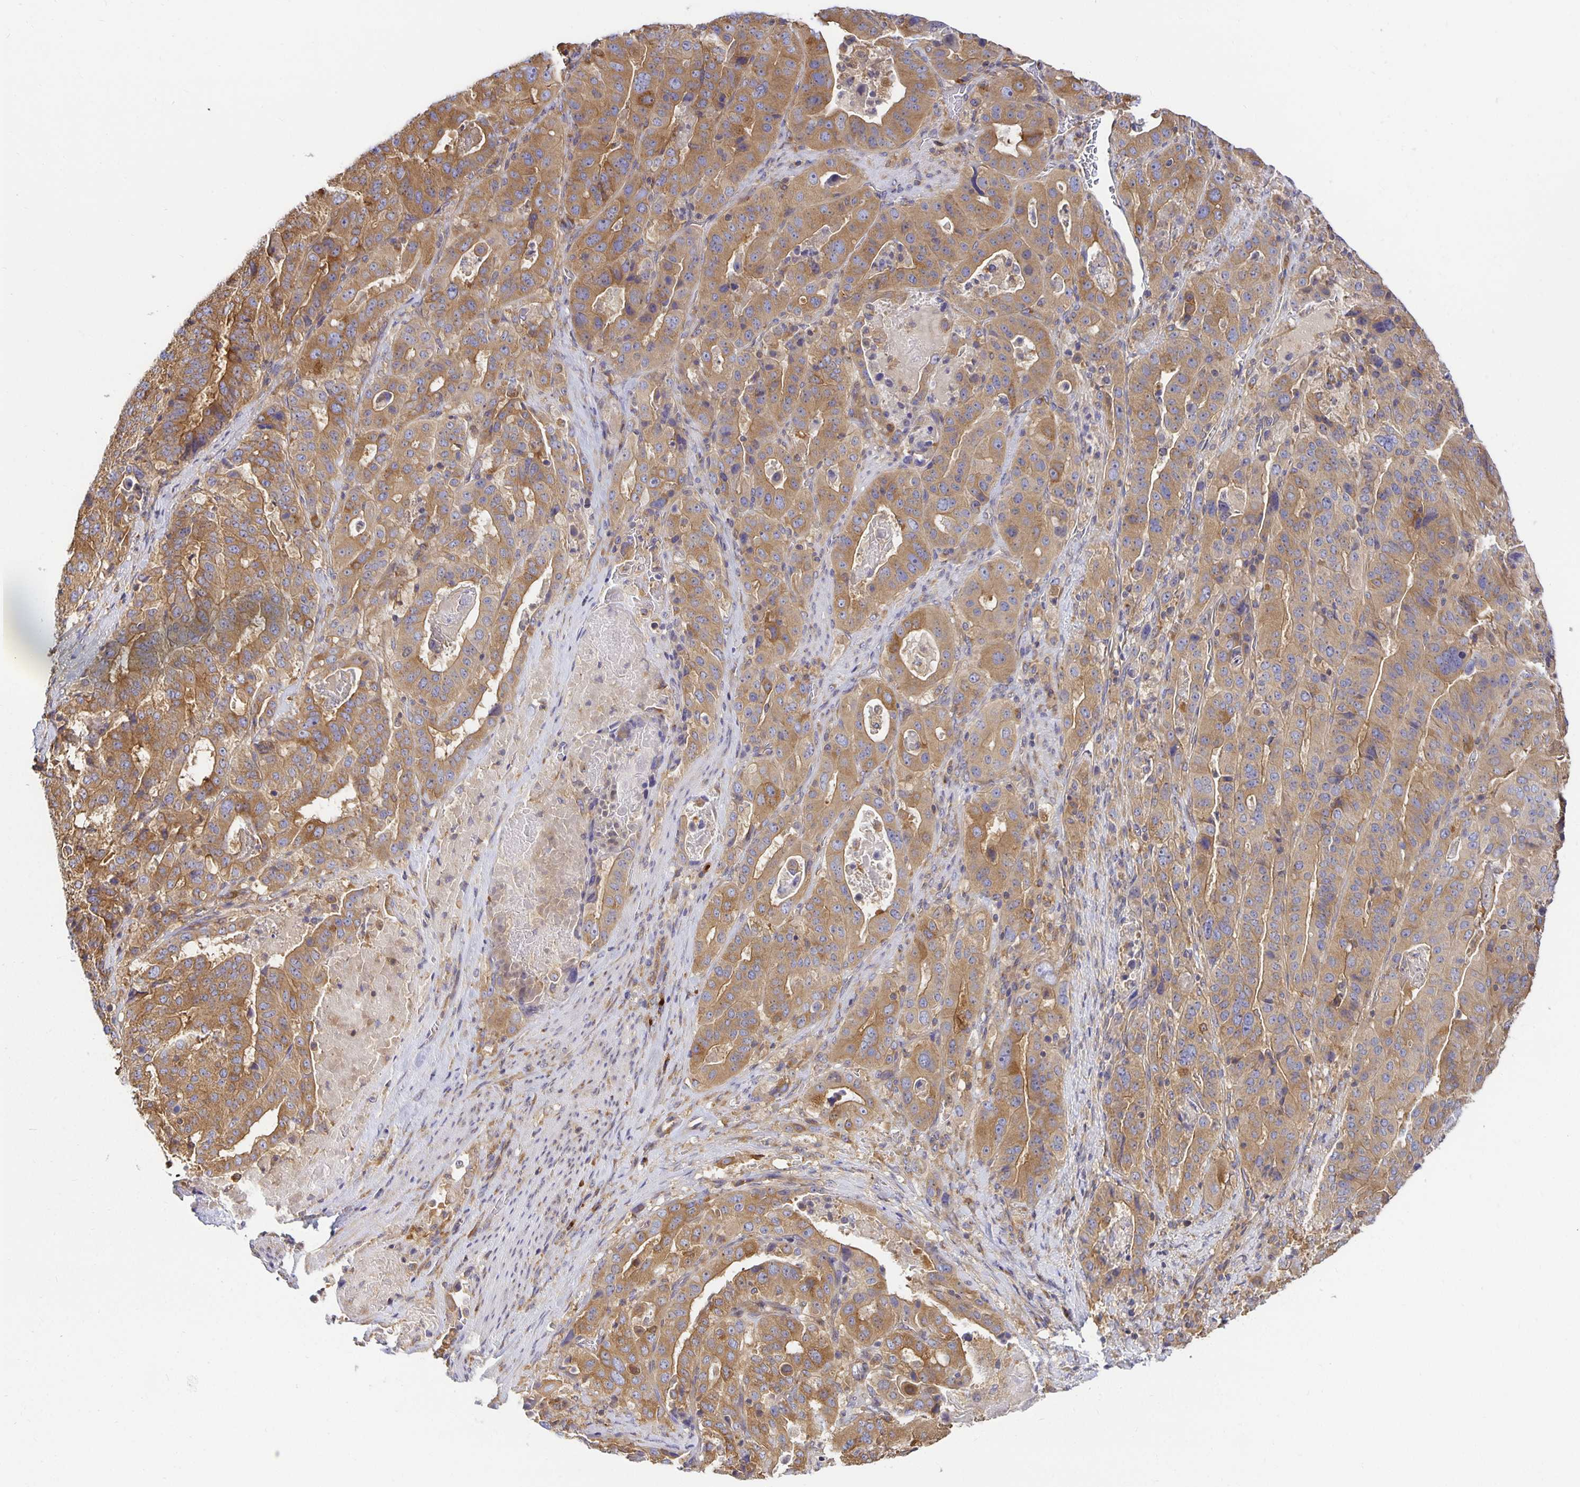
{"staining": {"intensity": "moderate", "quantity": ">75%", "location": "cytoplasmic/membranous"}, "tissue": "stomach cancer", "cell_type": "Tumor cells", "image_type": "cancer", "snomed": [{"axis": "morphology", "description": "Adenocarcinoma, NOS"}, {"axis": "topography", "description": "Stomach"}], "caption": "The histopathology image demonstrates staining of stomach adenocarcinoma, revealing moderate cytoplasmic/membranous protein expression (brown color) within tumor cells.", "gene": "USO1", "patient": {"sex": "male", "age": 48}}